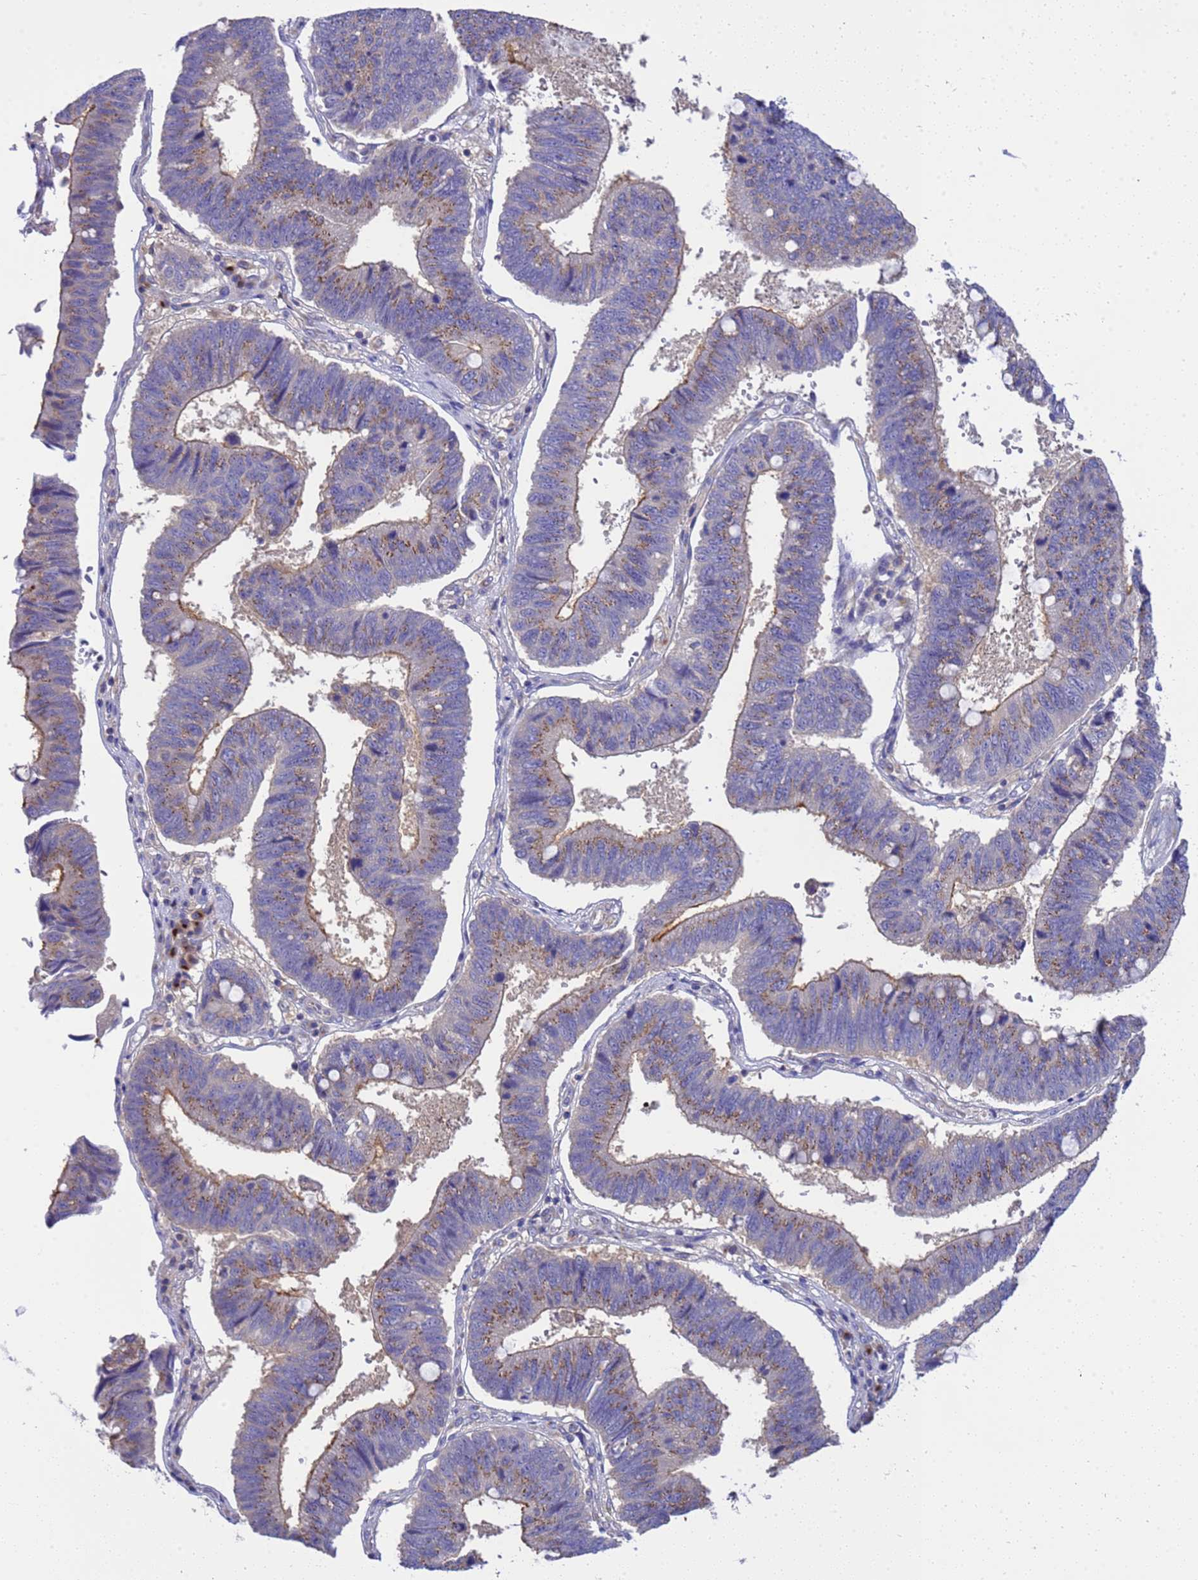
{"staining": {"intensity": "moderate", "quantity": "25%-75%", "location": "cytoplasmic/membranous"}, "tissue": "stomach cancer", "cell_type": "Tumor cells", "image_type": "cancer", "snomed": [{"axis": "morphology", "description": "Adenocarcinoma, NOS"}, {"axis": "topography", "description": "Stomach"}], "caption": "Human stomach cancer (adenocarcinoma) stained with a protein marker displays moderate staining in tumor cells.", "gene": "ANAPC1", "patient": {"sex": "male", "age": 59}}